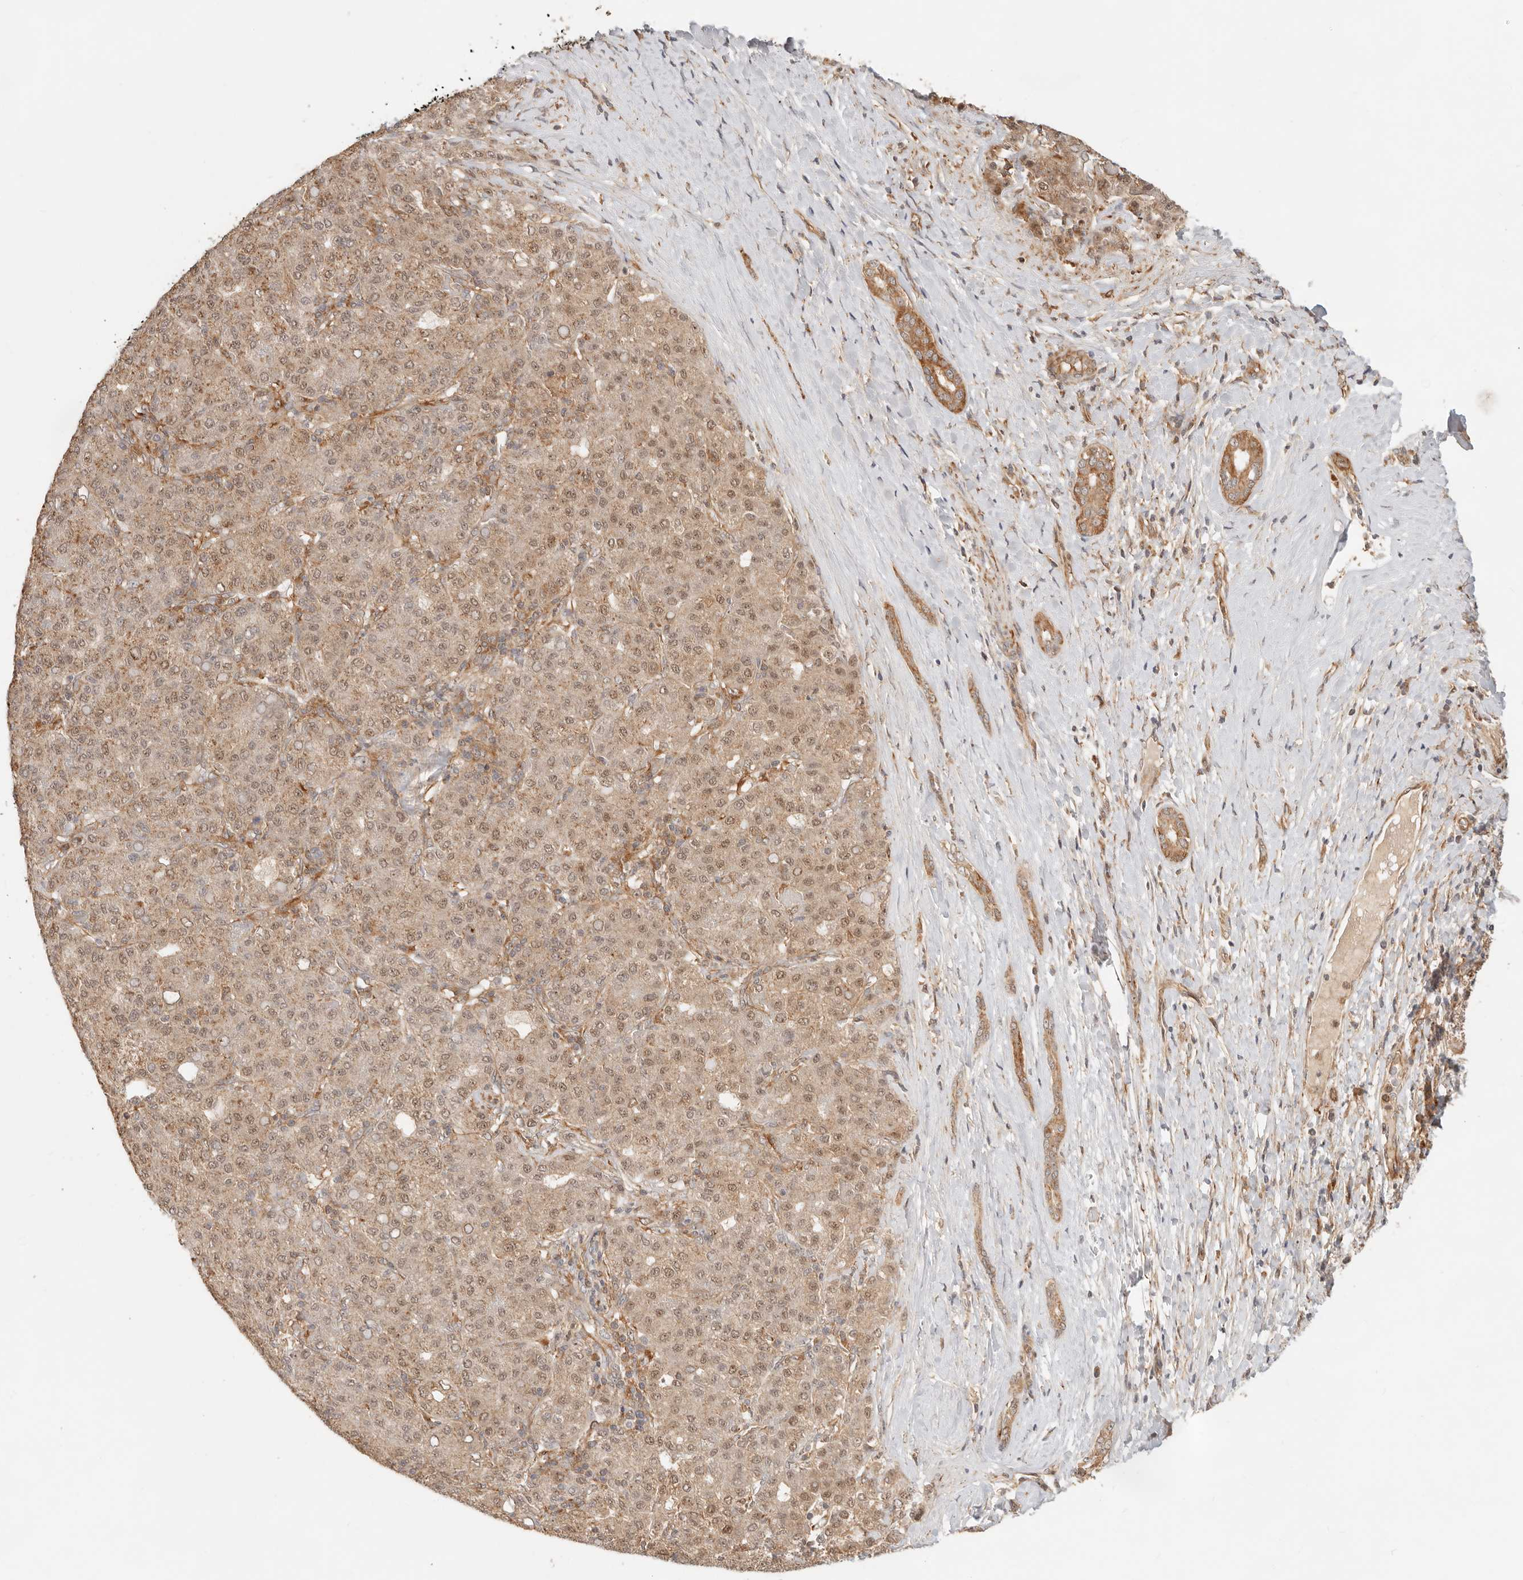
{"staining": {"intensity": "moderate", "quantity": ">75%", "location": "cytoplasmic/membranous,nuclear"}, "tissue": "liver cancer", "cell_type": "Tumor cells", "image_type": "cancer", "snomed": [{"axis": "morphology", "description": "Carcinoma, Hepatocellular, NOS"}, {"axis": "topography", "description": "Liver"}], "caption": "An IHC micrograph of tumor tissue is shown. Protein staining in brown shows moderate cytoplasmic/membranous and nuclear positivity in hepatocellular carcinoma (liver) within tumor cells.", "gene": "HEXD", "patient": {"sex": "male", "age": 65}}